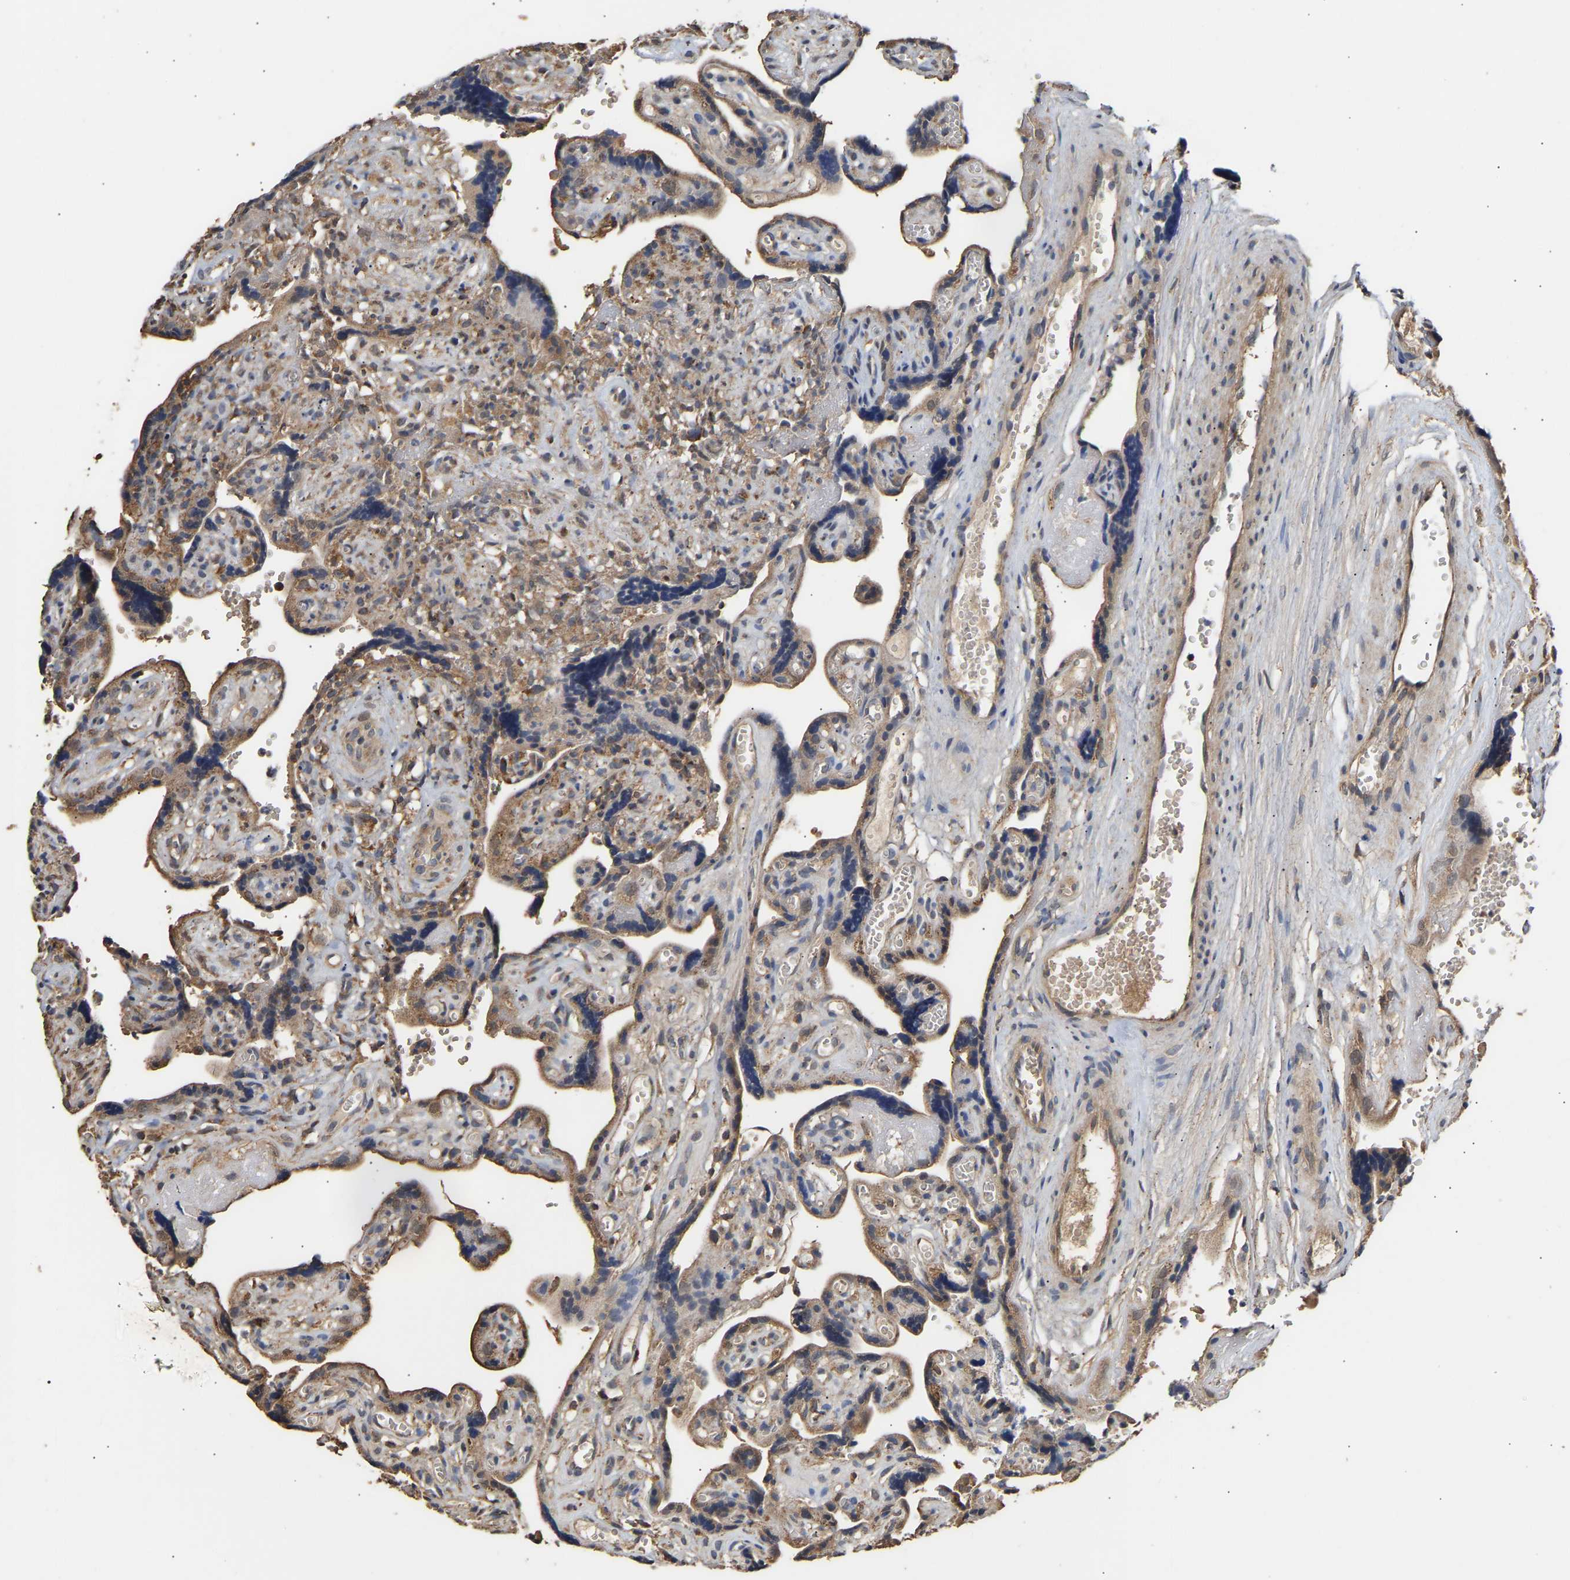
{"staining": {"intensity": "moderate", "quantity": ">75%", "location": "cytoplasmic/membranous"}, "tissue": "placenta", "cell_type": "Decidual cells", "image_type": "normal", "snomed": [{"axis": "morphology", "description": "Normal tissue, NOS"}, {"axis": "topography", "description": "Placenta"}], "caption": "Immunohistochemical staining of benign placenta shows moderate cytoplasmic/membranous protein positivity in approximately >75% of decidual cells. The protein is stained brown, and the nuclei are stained in blue (DAB (3,3'-diaminobenzidine) IHC with brightfield microscopy, high magnification).", "gene": "ZNF26", "patient": {"sex": "female", "age": 30}}